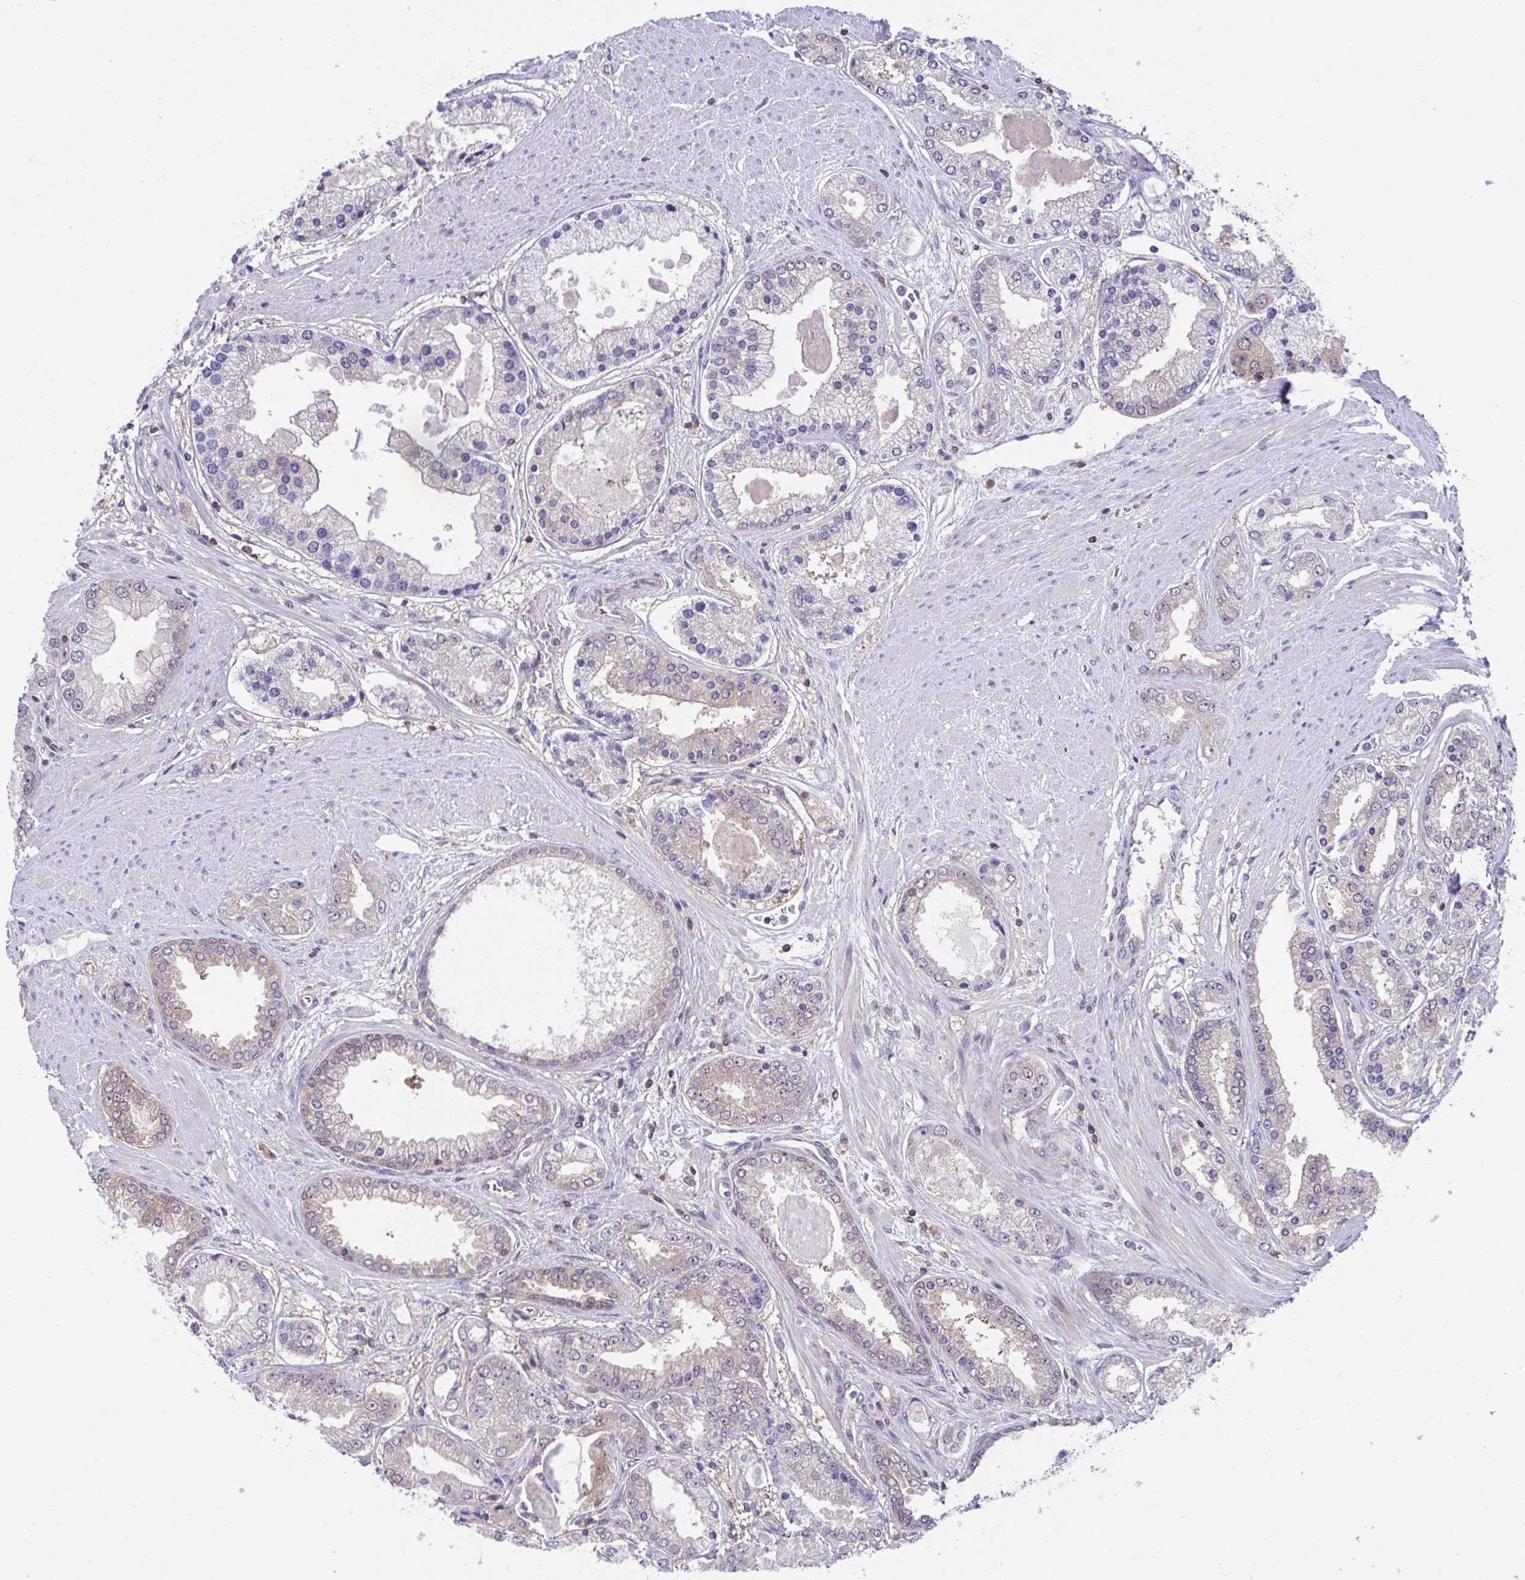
{"staining": {"intensity": "weak", "quantity": "<25%", "location": "cytoplasmic/membranous"}, "tissue": "prostate cancer", "cell_type": "Tumor cells", "image_type": "cancer", "snomed": [{"axis": "morphology", "description": "Adenocarcinoma, High grade"}, {"axis": "topography", "description": "Prostate"}], "caption": "IHC image of neoplastic tissue: human high-grade adenocarcinoma (prostate) stained with DAB (3,3'-diaminobenzidine) shows no significant protein positivity in tumor cells.", "gene": "PCDHB7", "patient": {"sex": "male", "age": 67}}